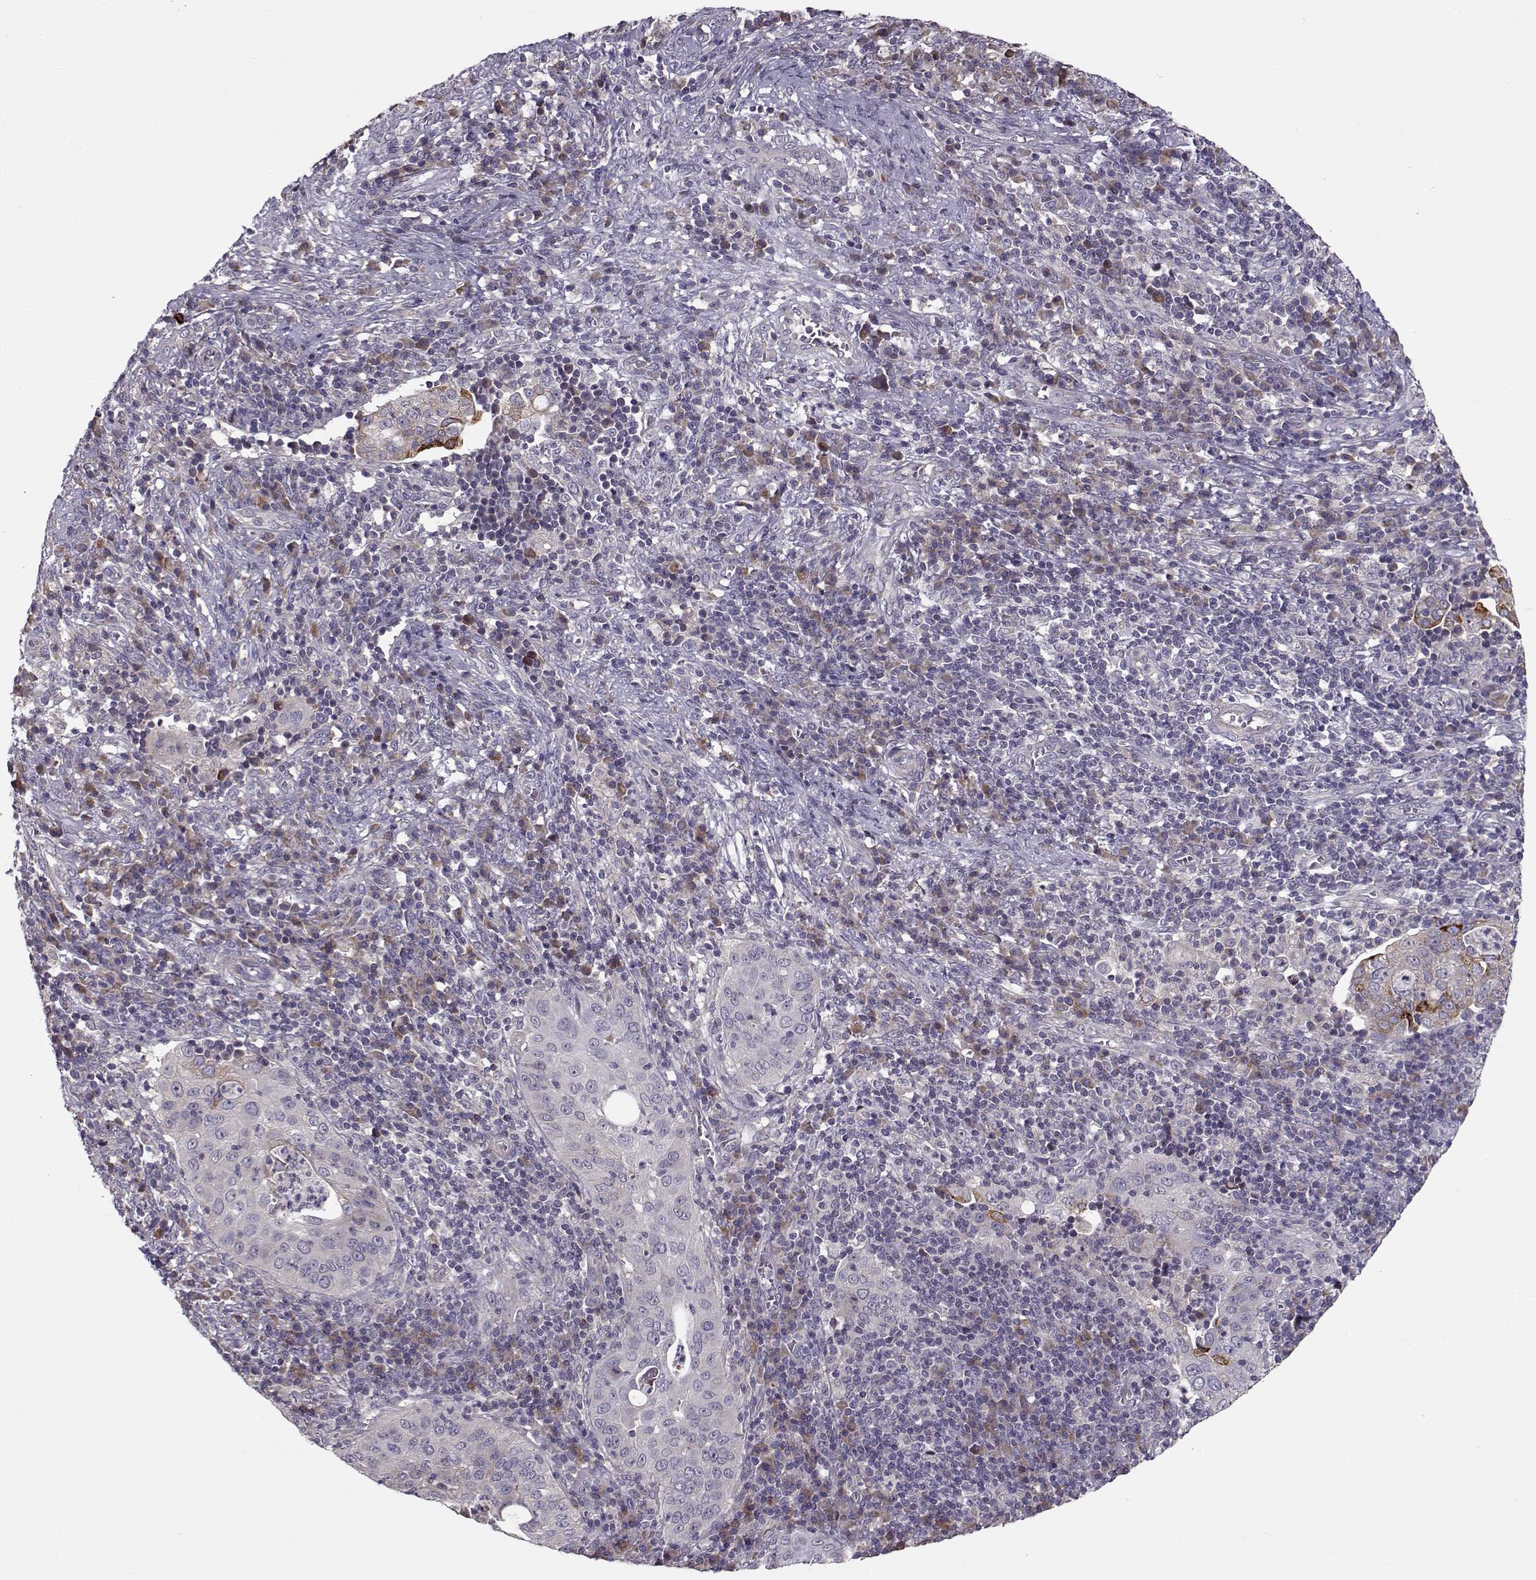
{"staining": {"intensity": "negative", "quantity": "none", "location": "none"}, "tissue": "cervical cancer", "cell_type": "Tumor cells", "image_type": "cancer", "snomed": [{"axis": "morphology", "description": "Squamous cell carcinoma, NOS"}, {"axis": "topography", "description": "Cervix"}], "caption": "High power microscopy micrograph of an IHC photomicrograph of cervical cancer, revealing no significant staining in tumor cells.", "gene": "ENTPD8", "patient": {"sex": "female", "age": 39}}